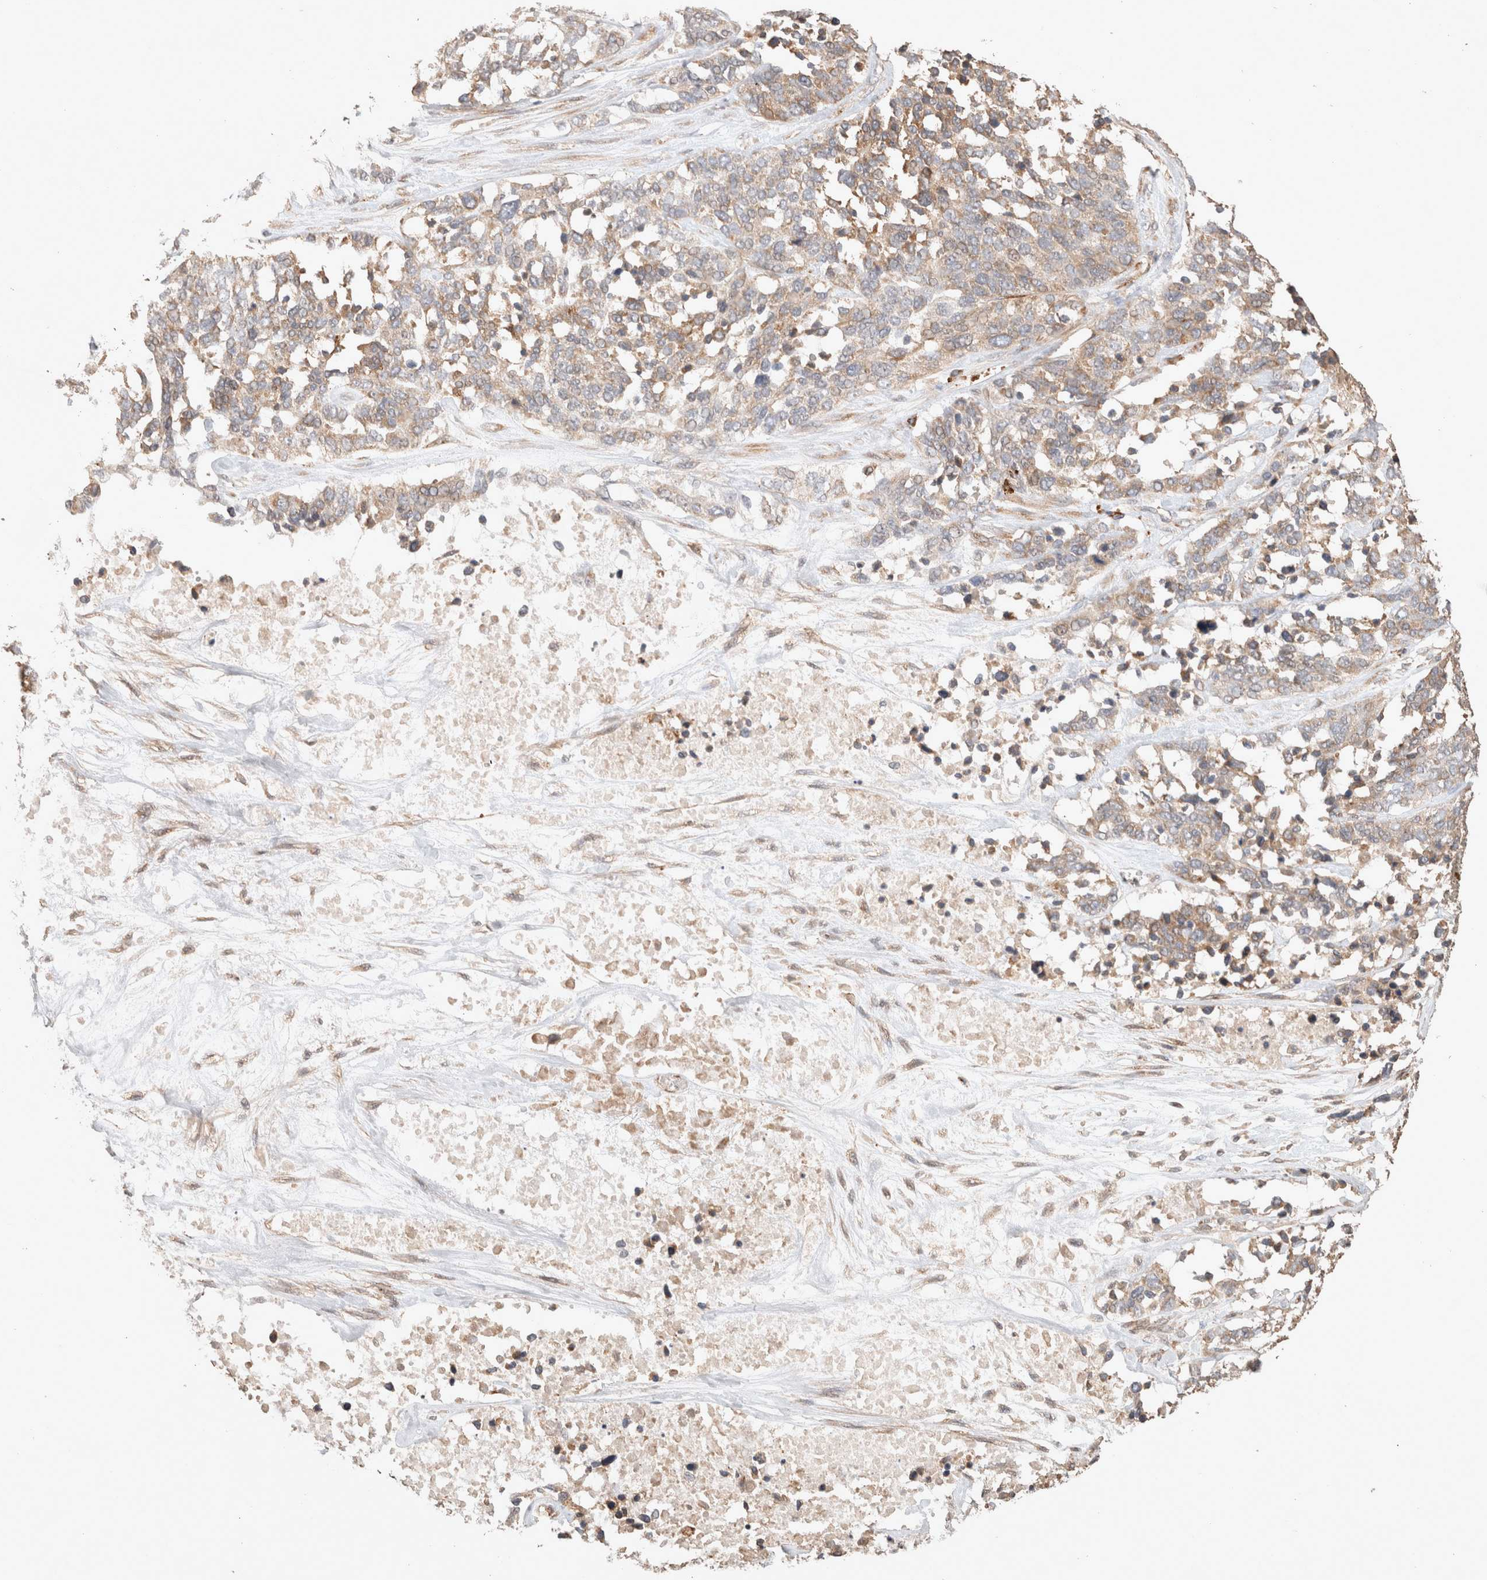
{"staining": {"intensity": "weak", "quantity": ">75%", "location": "cytoplasmic/membranous"}, "tissue": "ovarian cancer", "cell_type": "Tumor cells", "image_type": "cancer", "snomed": [{"axis": "morphology", "description": "Cystadenocarcinoma, serous, NOS"}, {"axis": "topography", "description": "Ovary"}], "caption": "Immunohistochemical staining of ovarian serous cystadenocarcinoma exhibits low levels of weak cytoplasmic/membranous protein positivity in approximately >75% of tumor cells.", "gene": "HROB", "patient": {"sex": "female", "age": 44}}